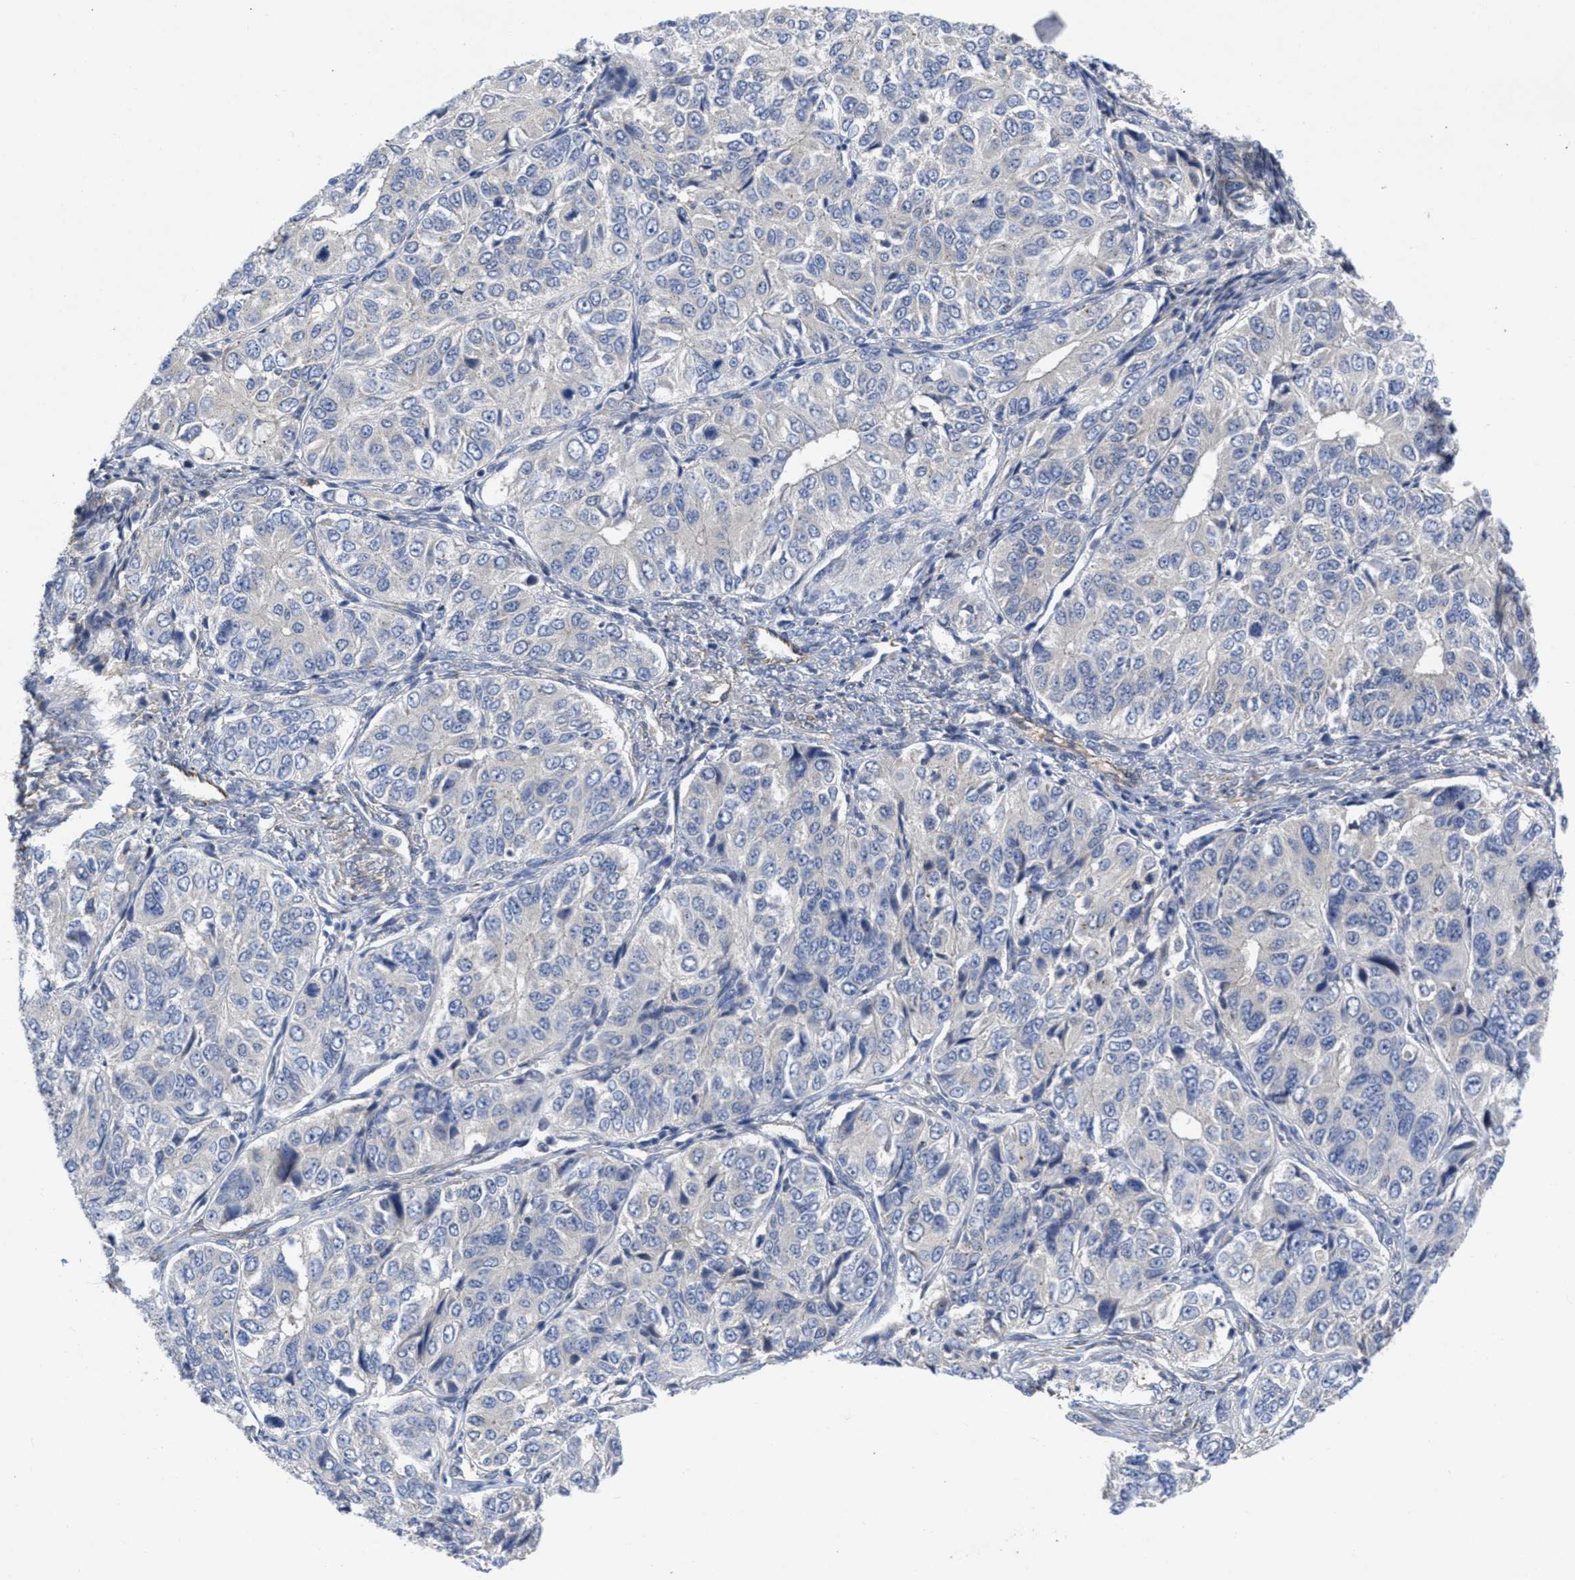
{"staining": {"intensity": "negative", "quantity": "none", "location": "none"}, "tissue": "ovarian cancer", "cell_type": "Tumor cells", "image_type": "cancer", "snomed": [{"axis": "morphology", "description": "Carcinoma, endometroid"}, {"axis": "topography", "description": "Ovary"}], "caption": "An IHC photomicrograph of ovarian cancer (endometroid carcinoma) is shown. There is no staining in tumor cells of ovarian cancer (endometroid carcinoma).", "gene": "ARHGEF26", "patient": {"sex": "female", "age": 51}}